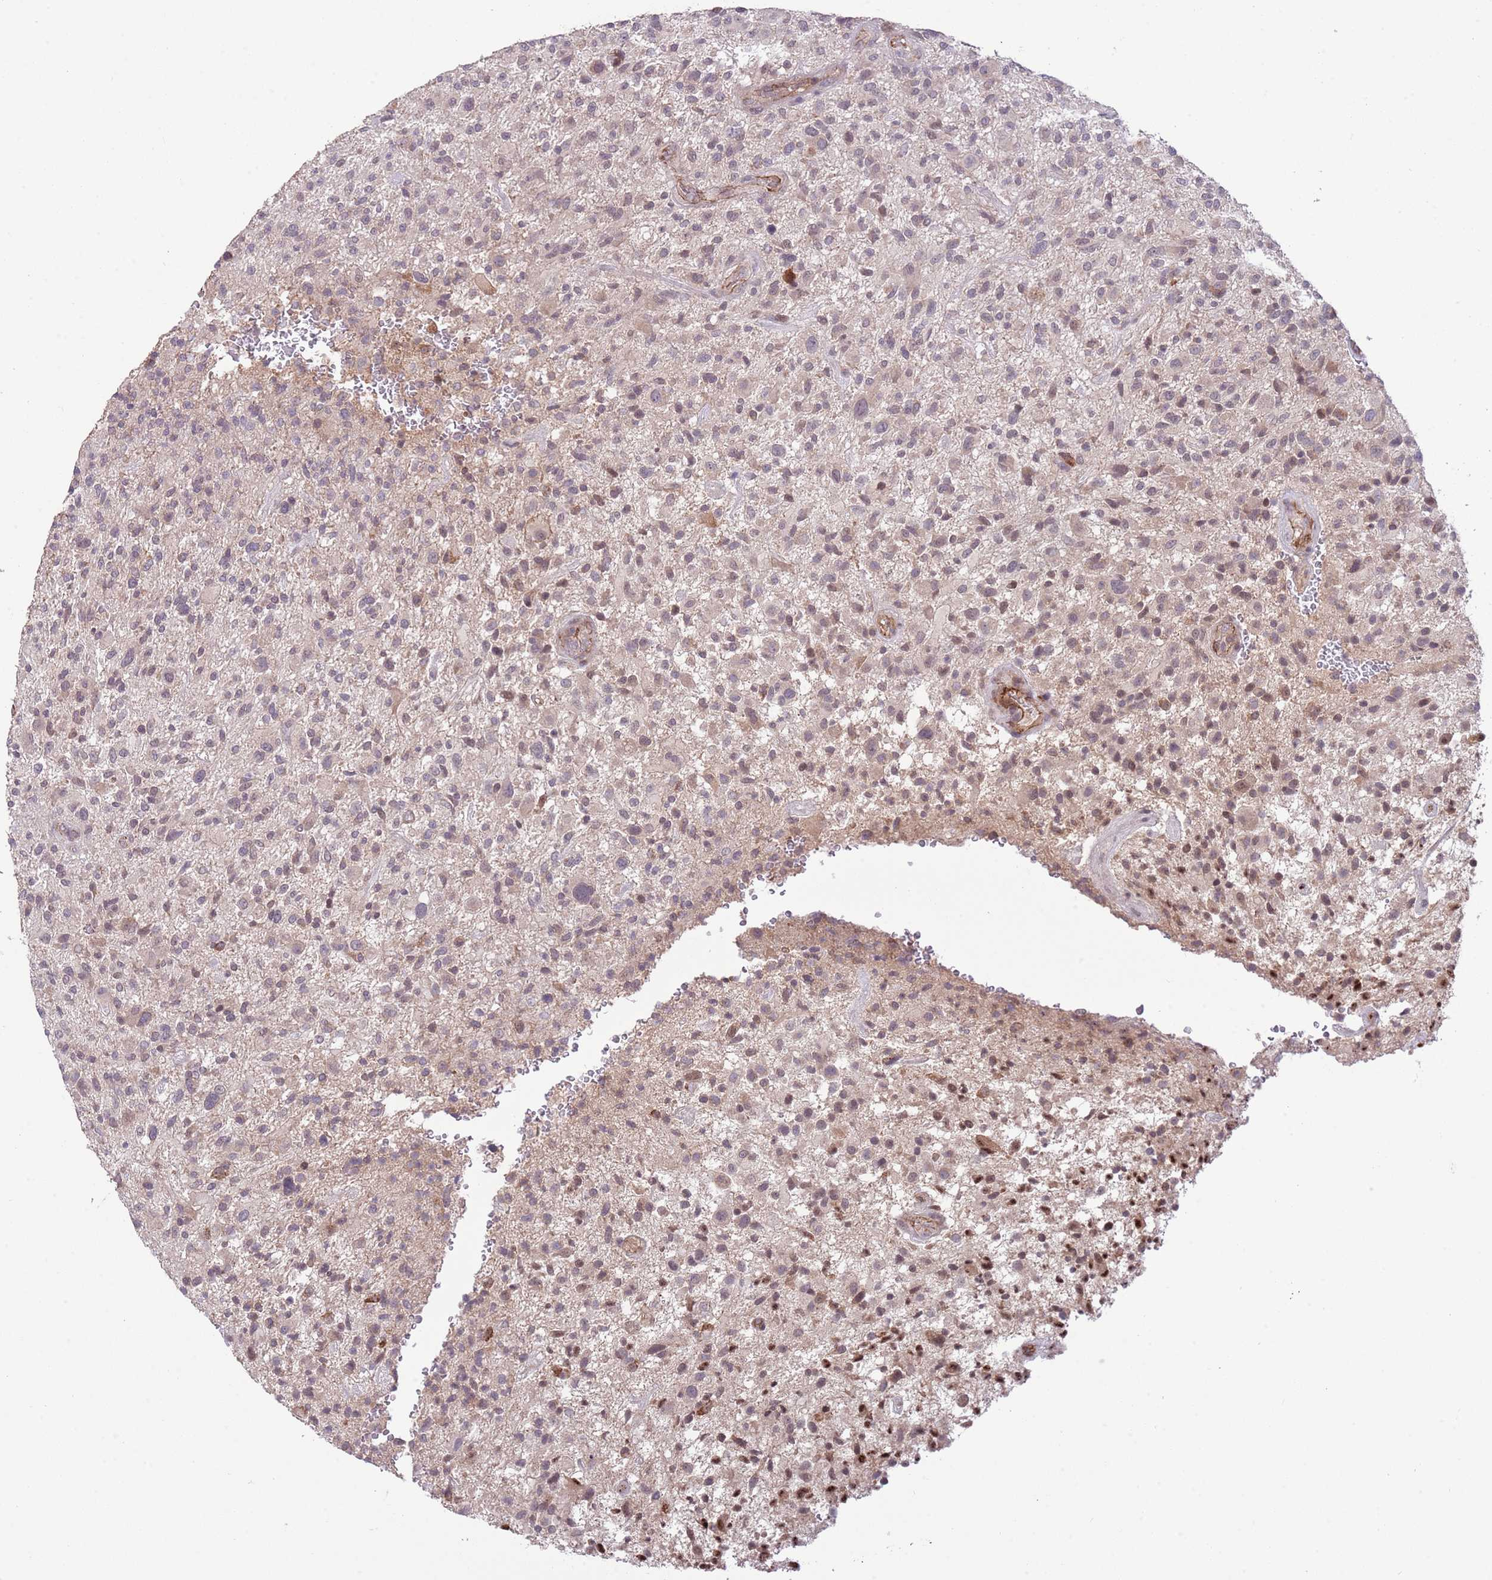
{"staining": {"intensity": "moderate", "quantity": "<25%", "location": "nuclear"}, "tissue": "glioma", "cell_type": "Tumor cells", "image_type": "cancer", "snomed": [{"axis": "morphology", "description": "Glioma, malignant, High grade"}, {"axis": "topography", "description": "Brain"}], "caption": "The histopathology image demonstrates immunohistochemical staining of malignant glioma (high-grade). There is moderate nuclear positivity is seen in approximately <25% of tumor cells.", "gene": "DPP10", "patient": {"sex": "male", "age": 47}}